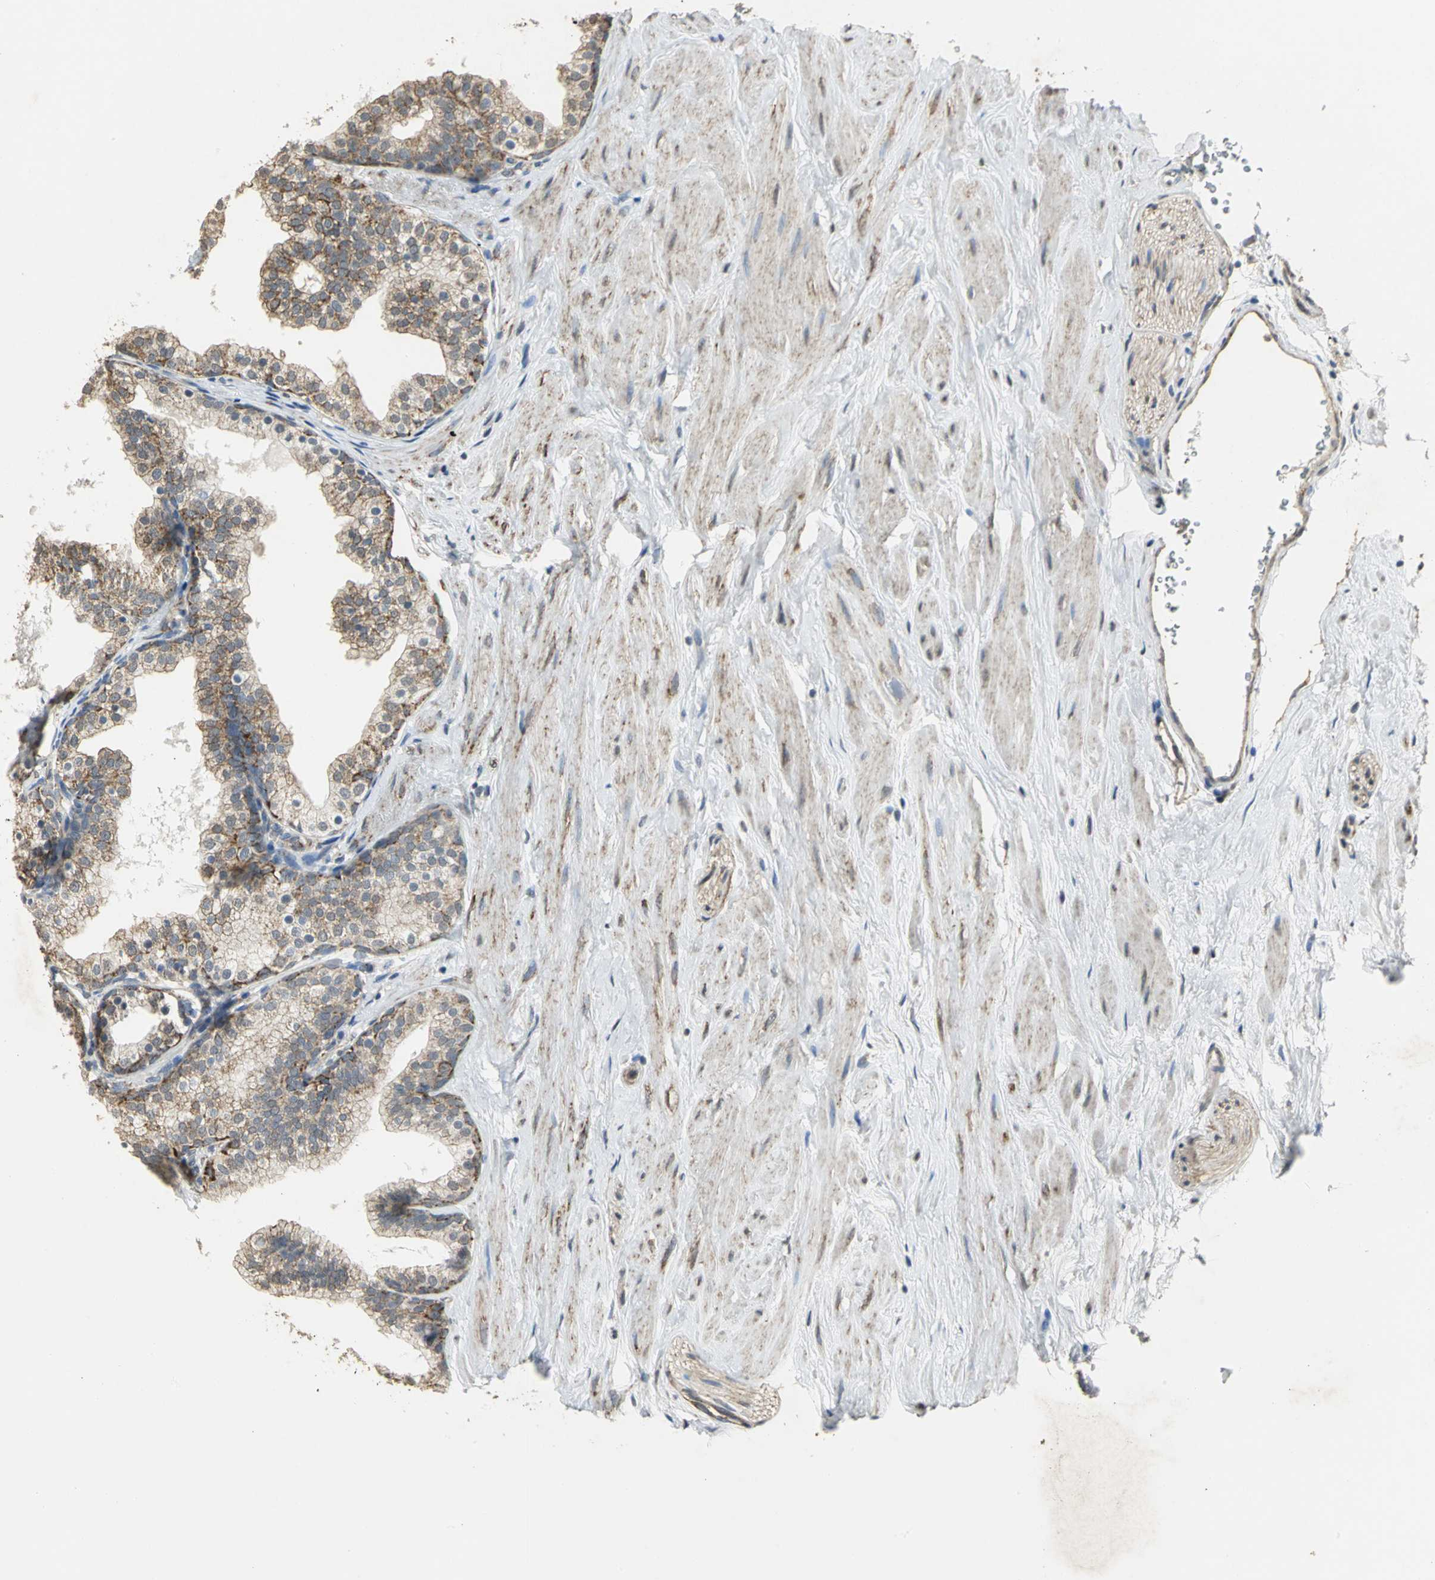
{"staining": {"intensity": "strong", "quantity": ">75%", "location": "cytoplasmic/membranous"}, "tissue": "prostate", "cell_type": "Glandular cells", "image_type": "normal", "snomed": [{"axis": "morphology", "description": "Normal tissue, NOS"}, {"axis": "topography", "description": "Prostate"}], "caption": "Immunohistochemical staining of normal prostate exhibits >75% levels of strong cytoplasmic/membranous protein expression in approximately >75% of glandular cells. The staining is performed using DAB (3,3'-diaminobenzidine) brown chromogen to label protein expression. The nuclei are counter-stained blue using hematoxylin.", "gene": "NDUFB5", "patient": {"sex": "male", "age": 60}}